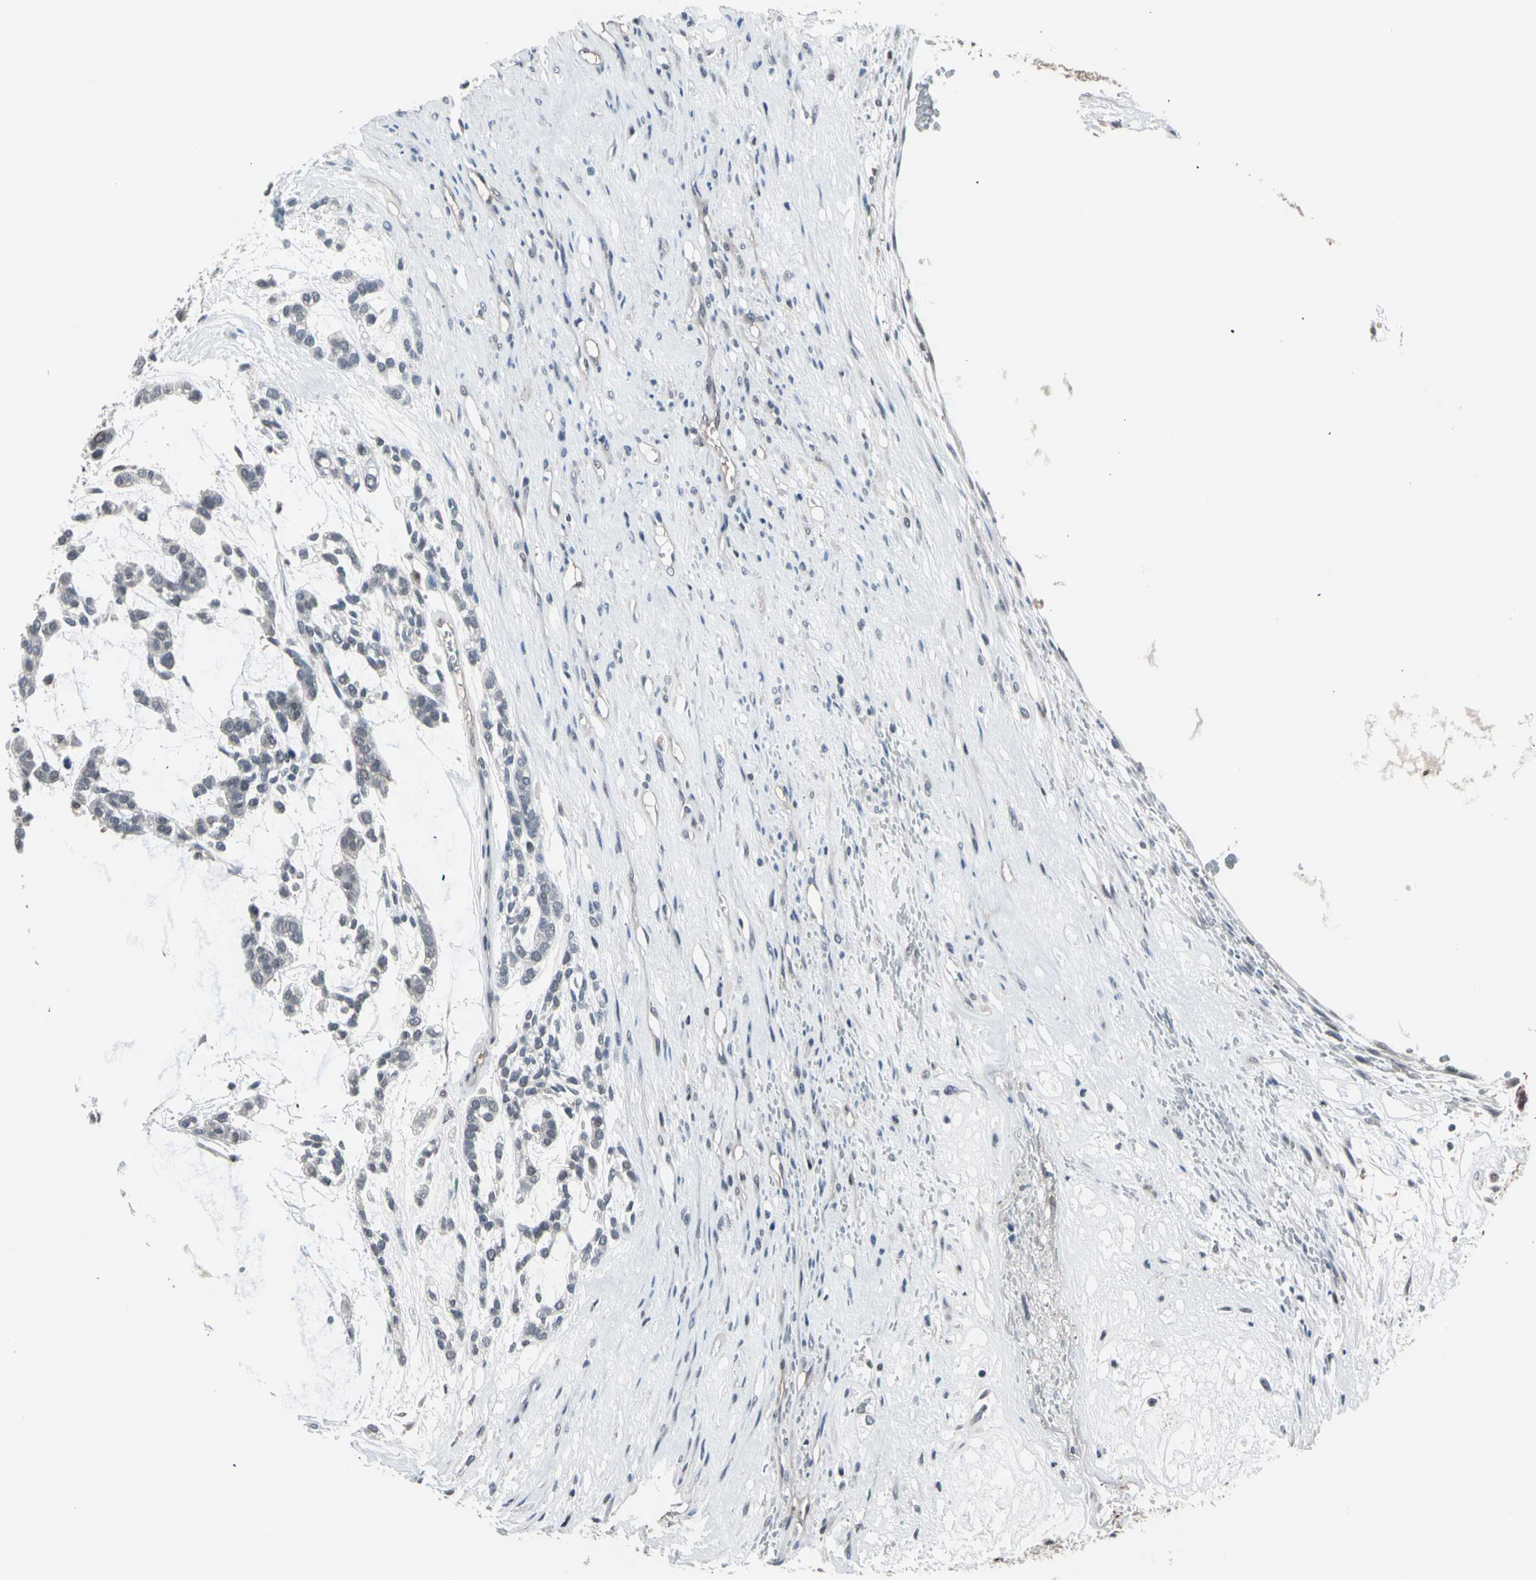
{"staining": {"intensity": "weak", "quantity": "<25%", "location": "cytoplasmic/membranous"}, "tissue": "head and neck cancer", "cell_type": "Tumor cells", "image_type": "cancer", "snomed": [{"axis": "morphology", "description": "Adenocarcinoma, NOS"}, {"axis": "morphology", "description": "Adenoma, NOS"}, {"axis": "topography", "description": "Head-Neck"}], "caption": "Head and neck cancer was stained to show a protein in brown. There is no significant staining in tumor cells. The staining was performed using DAB to visualize the protein expression in brown, while the nuclei were stained in blue with hematoxylin (Magnification: 20x).", "gene": "PSMA2", "patient": {"sex": "female", "age": 55}}